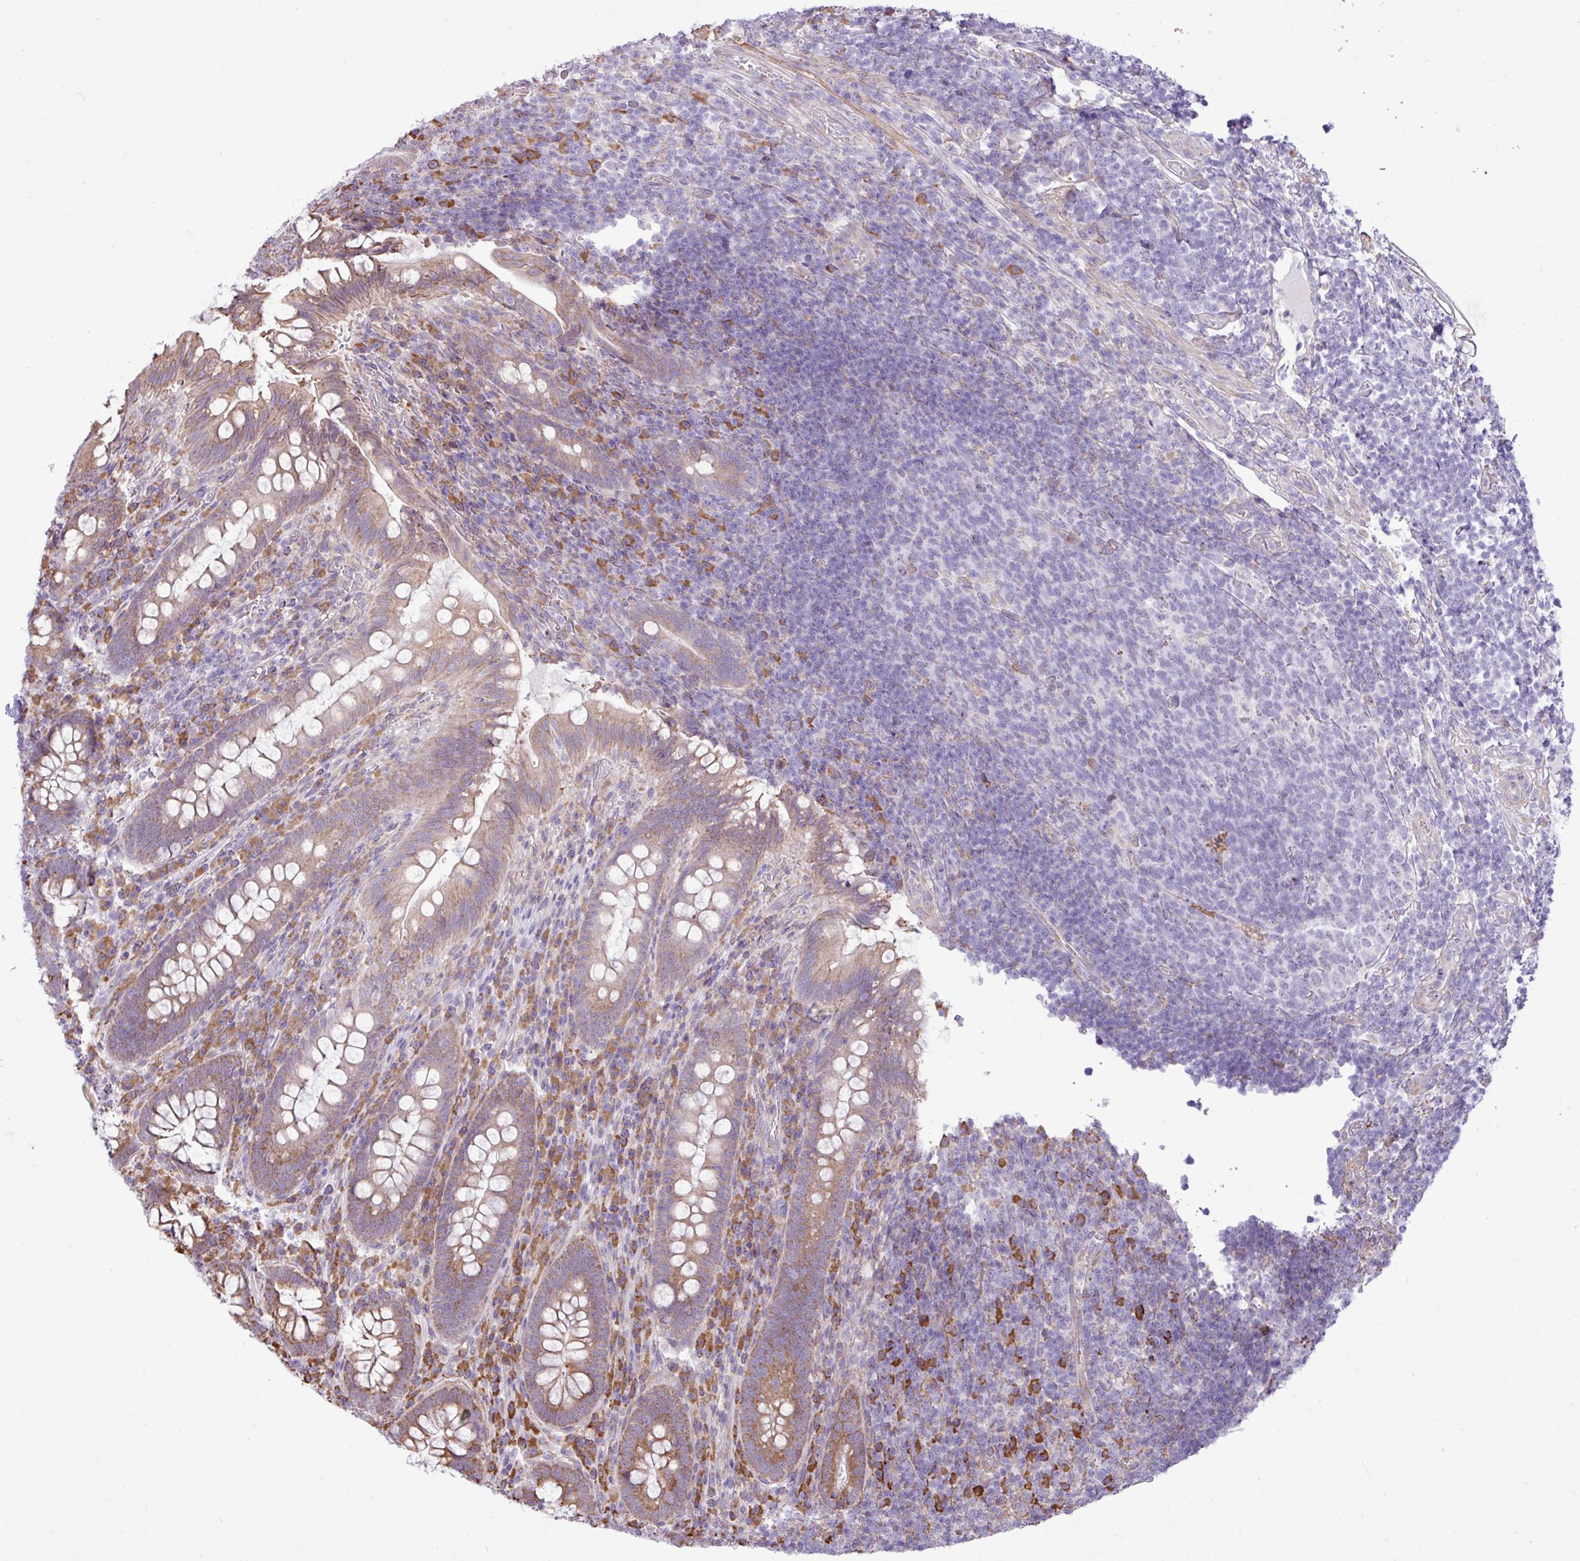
{"staining": {"intensity": "weak", "quantity": ">75%", "location": "cytoplasmic/membranous"}, "tissue": "appendix", "cell_type": "Glandular cells", "image_type": "normal", "snomed": [{"axis": "morphology", "description": "Normal tissue, NOS"}, {"axis": "topography", "description": "Appendix"}], "caption": "An IHC micrograph of normal tissue is shown. Protein staining in brown shows weak cytoplasmic/membranous positivity in appendix within glandular cells.", "gene": "ZSCAN5A", "patient": {"sex": "female", "age": 43}}